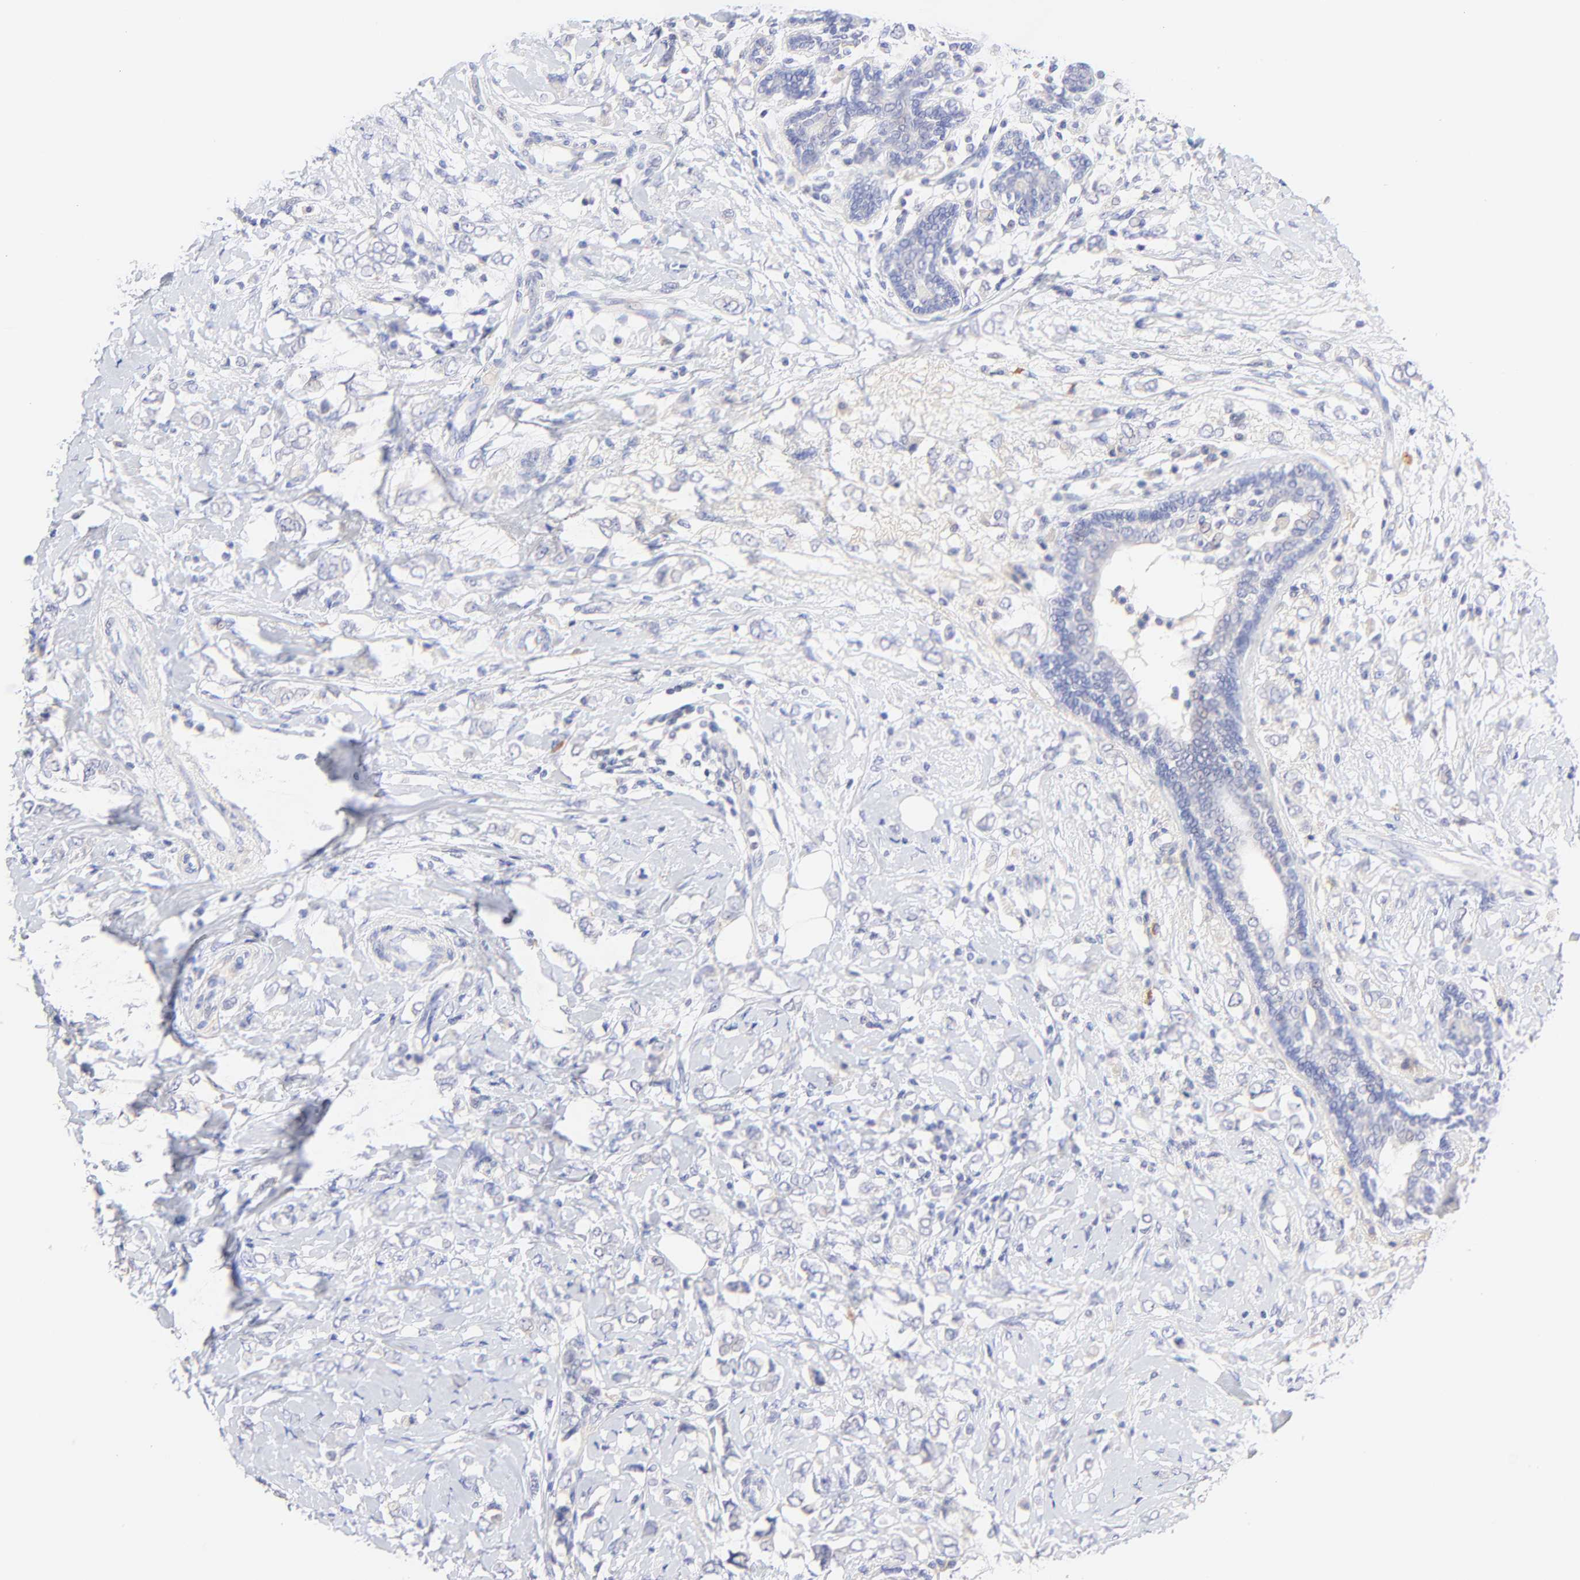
{"staining": {"intensity": "negative", "quantity": "none", "location": "none"}, "tissue": "breast cancer", "cell_type": "Tumor cells", "image_type": "cancer", "snomed": [{"axis": "morphology", "description": "Normal tissue, NOS"}, {"axis": "morphology", "description": "Lobular carcinoma"}, {"axis": "topography", "description": "Breast"}], "caption": "Breast cancer (lobular carcinoma) was stained to show a protein in brown. There is no significant positivity in tumor cells.", "gene": "EBP", "patient": {"sex": "female", "age": 47}}